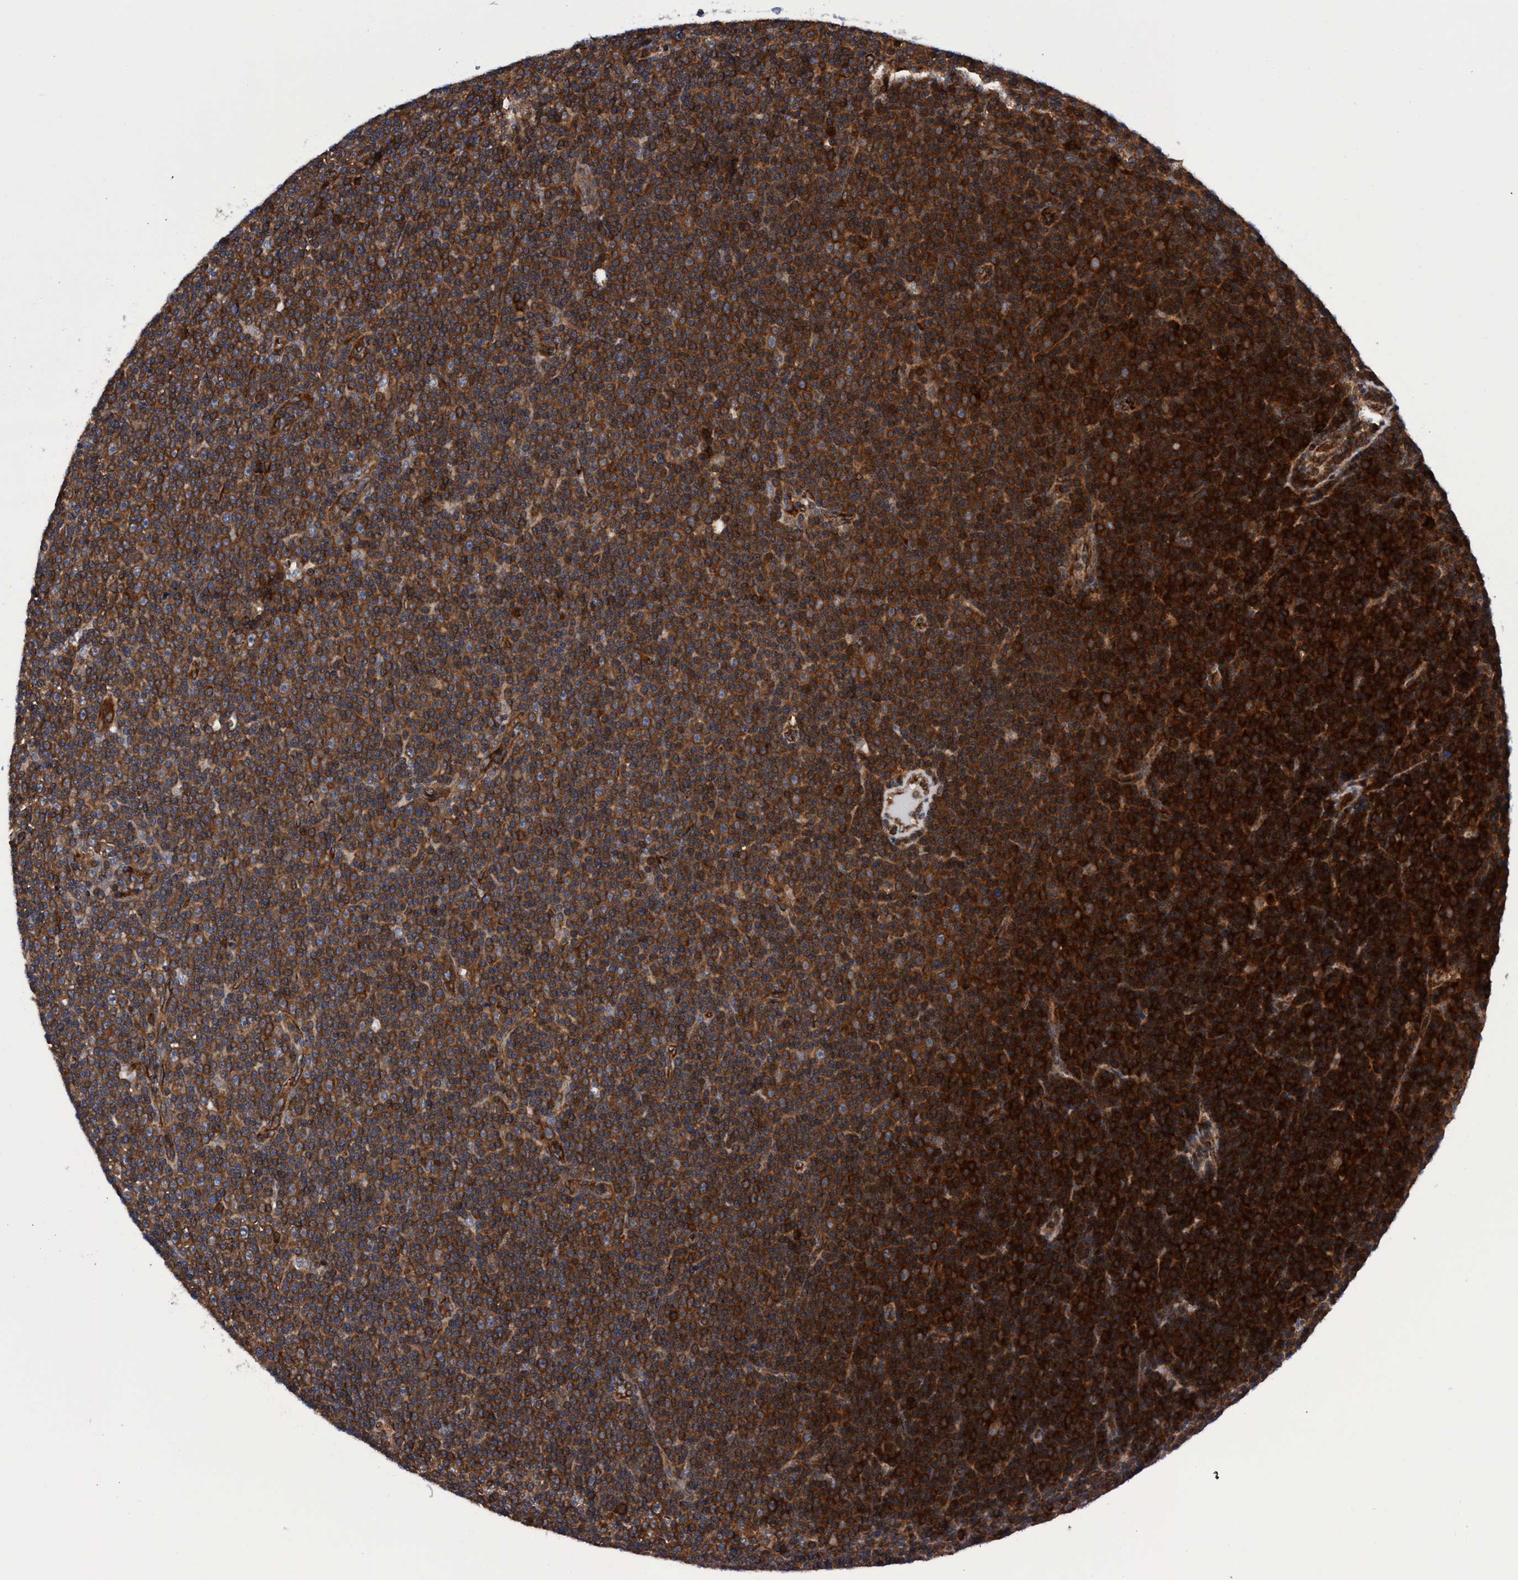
{"staining": {"intensity": "strong", "quantity": ">75%", "location": "cytoplasmic/membranous"}, "tissue": "lymphoma", "cell_type": "Tumor cells", "image_type": "cancer", "snomed": [{"axis": "morphology", "description": "Malignant lymphoma, non-Hodgkin's type, Low grade"}, {"axis": "topography", "description": "Lymph node"}], "caption": "This photomicrograph displays immunohistochemistry (IHC) staining of low-grade malignant lymphoma, non-Hodgkin's type, with high strong cytoplasmic/membranous staining in approximately >75% of tumor cells.", "gene": "MCM3AP", "patient": {"sex": "female", "age": 67}}